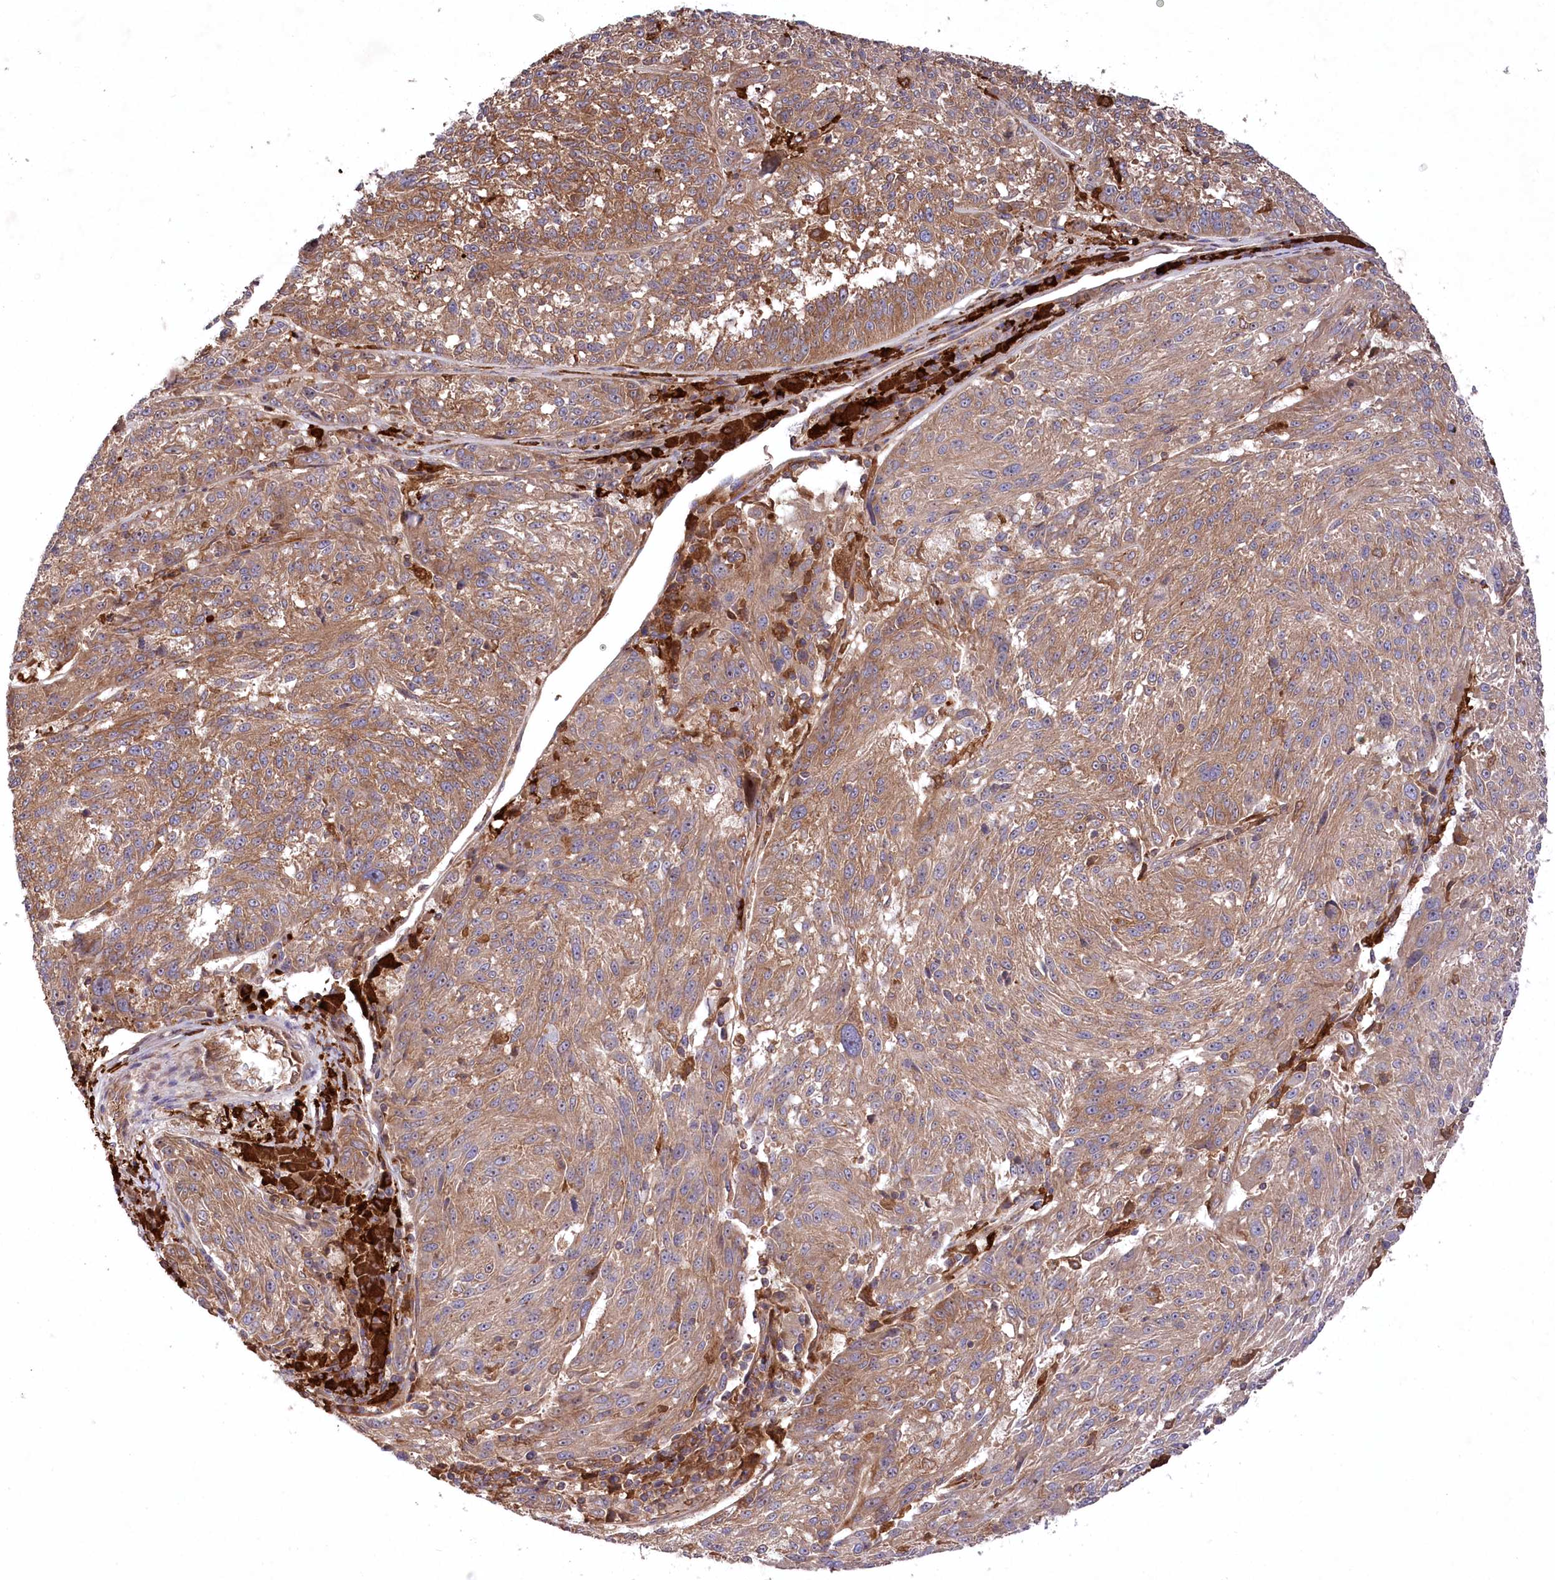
{"staining": {"intensity": "moderate", "quantity": ">75%", "location": "cytoplasmic/membranous"}, "tissue": "melanoma", "cell_type": "Tumor cells", "image_type": "cancer", "snomed": [{"axis": "morphology", "description": "Malignant melanoma, NOS"}, {"axis": "topography", "description": "Skin"}], "caption": "There is medium levels of moderate cytoplasmic/membranous positivity in tumor cells of melanoma, as demonstrated by immunohistochemical staining (brown color).", "gene": "PPP1R21", "patient": {"sex": "male", "age": 53}}